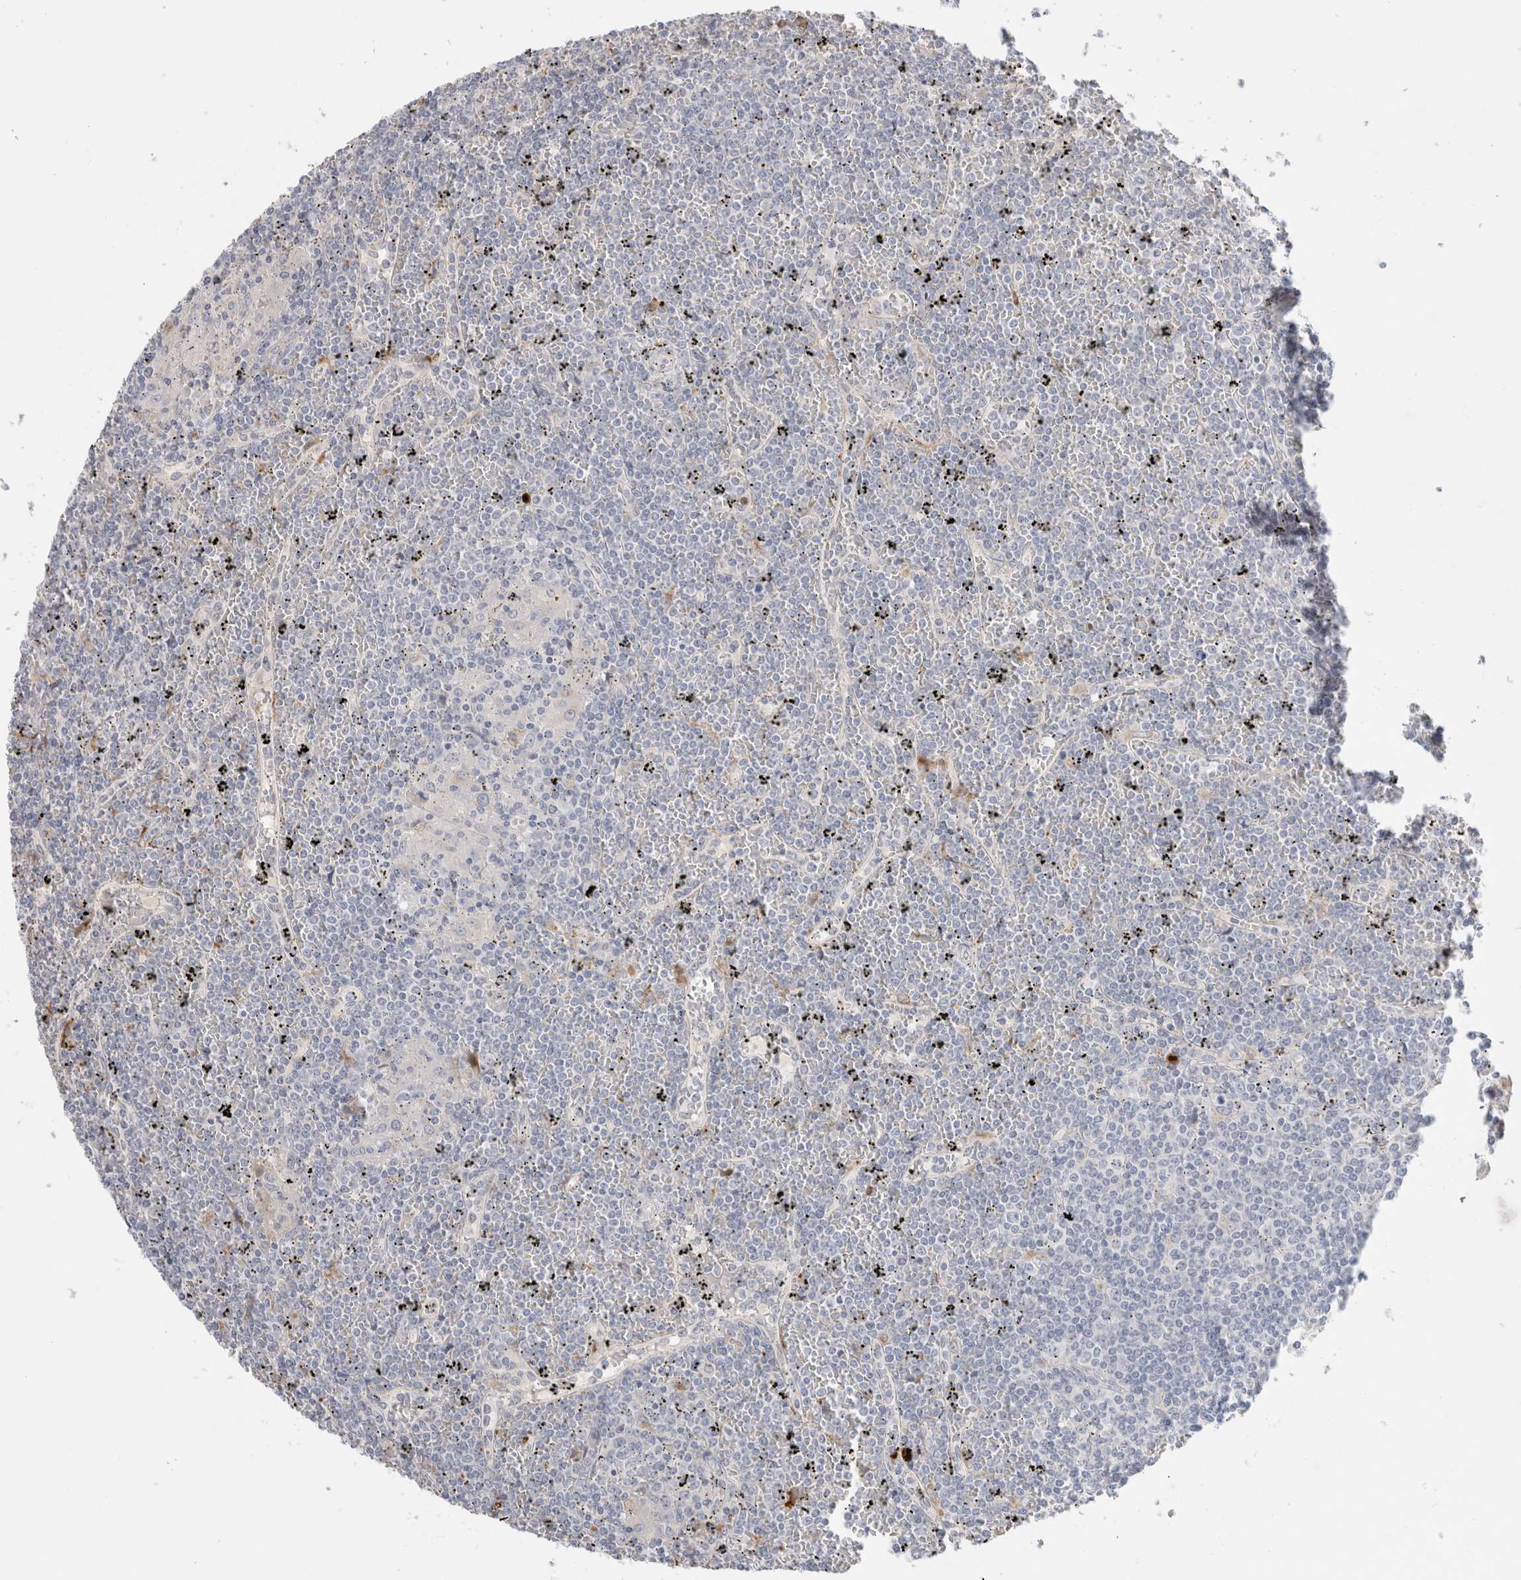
{"staining": {"intensity": "negative", "quantity": "none", "location": "none"}, "tissue": "lymphoma", "cell_type": "Tumor cells", "image_type": "cancer", "snomed": [{"axis": "morphology", "description": "Malignant lymphoma, non-Hodgkin's type, Low grade"}, {"axis": "topography", "description": "Spleen"}], "caption": "A high-resolution histopathology image shows immunohistochemistry (IHC) staining of malignant lymphoma, non-Hodgkin's type (low-grade), which displays no significant positivity in tumor cells.", "gene": "HPGDS", "patient": {"sex": "female", "age": 19}}